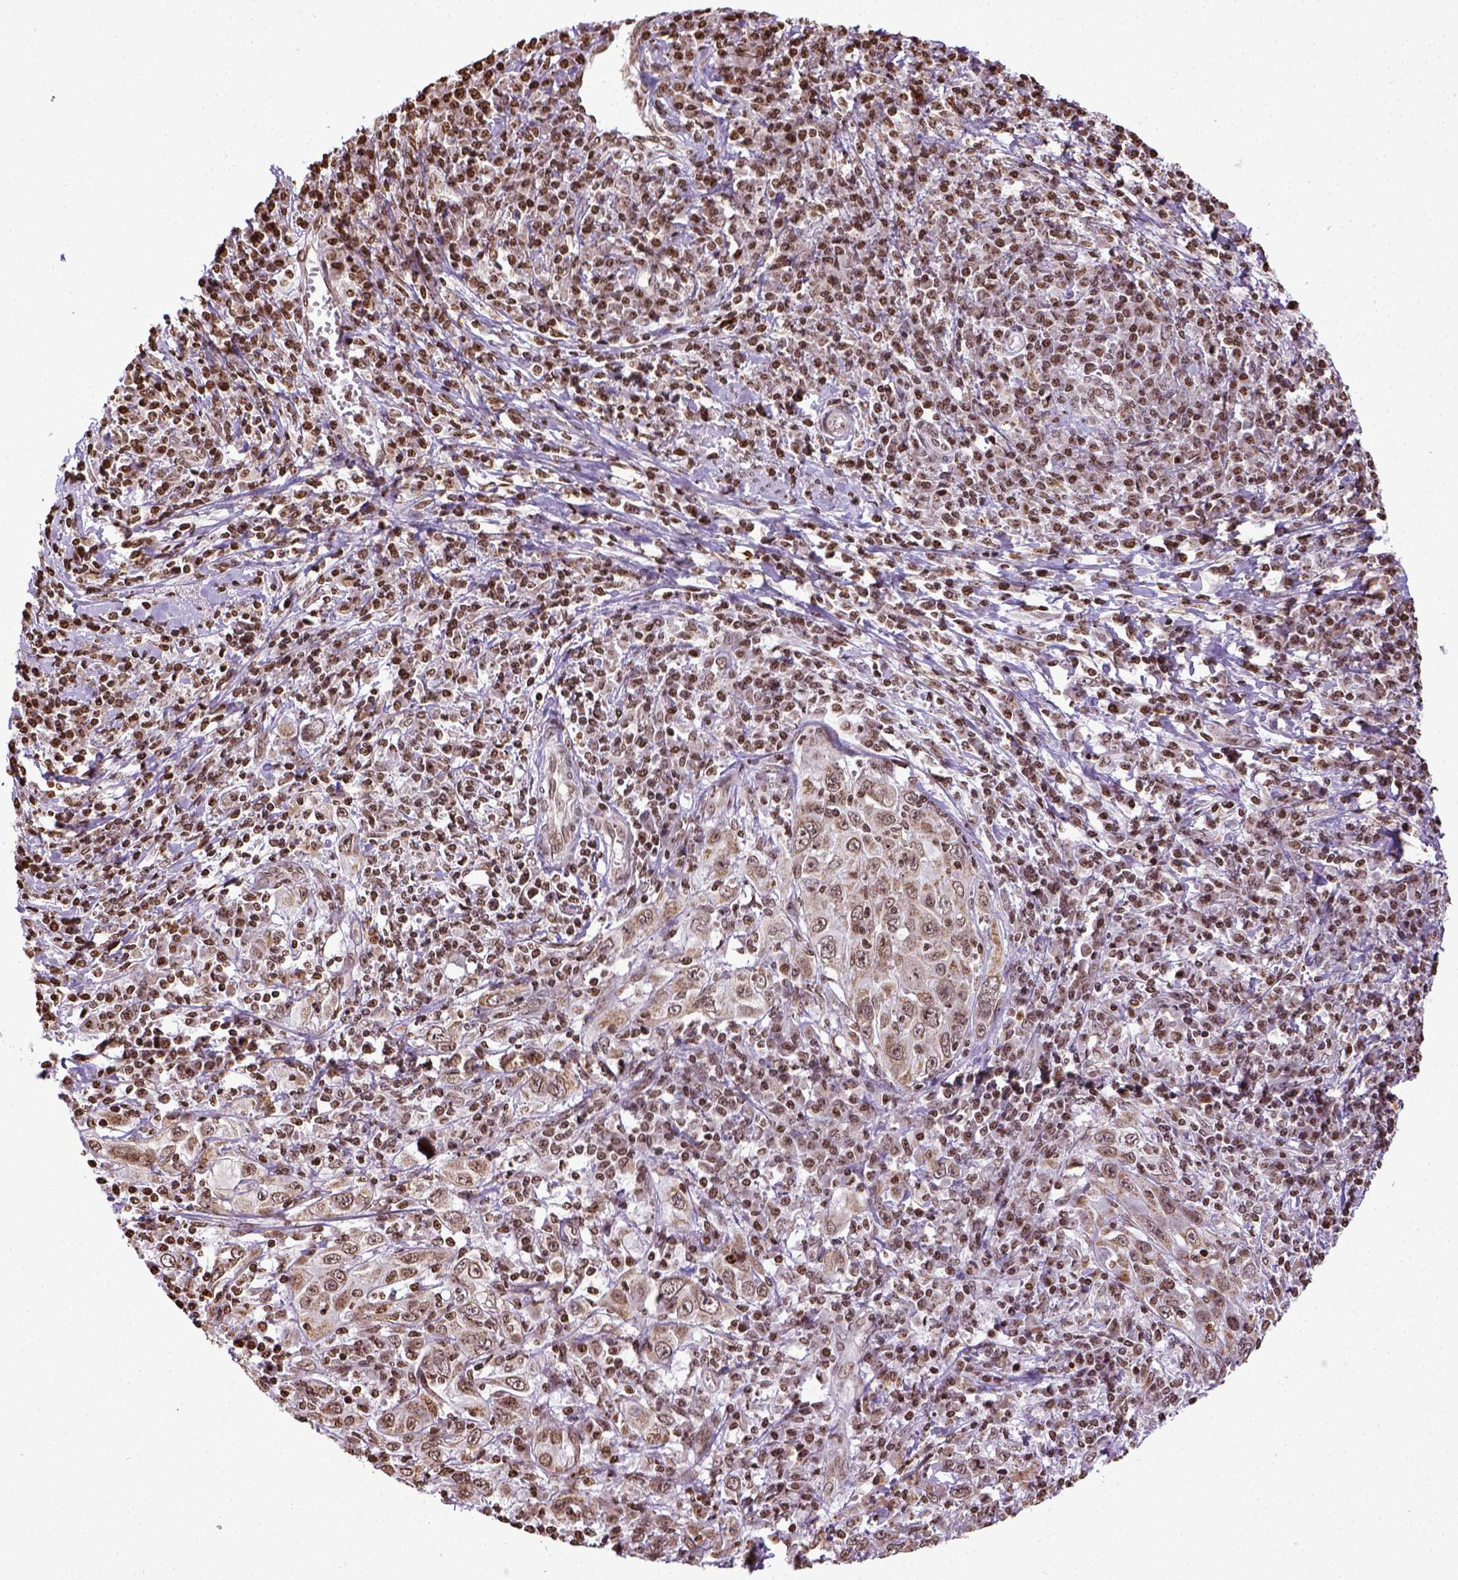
{"staining": {"intensity": "weak", "quantity": ">75%", "location": "nuclear"}, "tissue": "cervical cancer", "cell_type": "Tumor cells", "image_type": "cancer", "snomed": [{"axis": "morphology", "description": "Squamous cell carcinoma, NOS"}, {"axis": "topography", "description": "Cervix"}], "caption": "IHC (DAB) staining of squamous cell carcinoma (cervical) reveals weak nuclear protein staining in about >75% of tumor cells. (DAB (3,3'-diaminobenzidine) = brown stain, brightfield microscopy at high magnification).", "gene": "ZNF75D", "patient": {"sex": "female", "age": 46}}